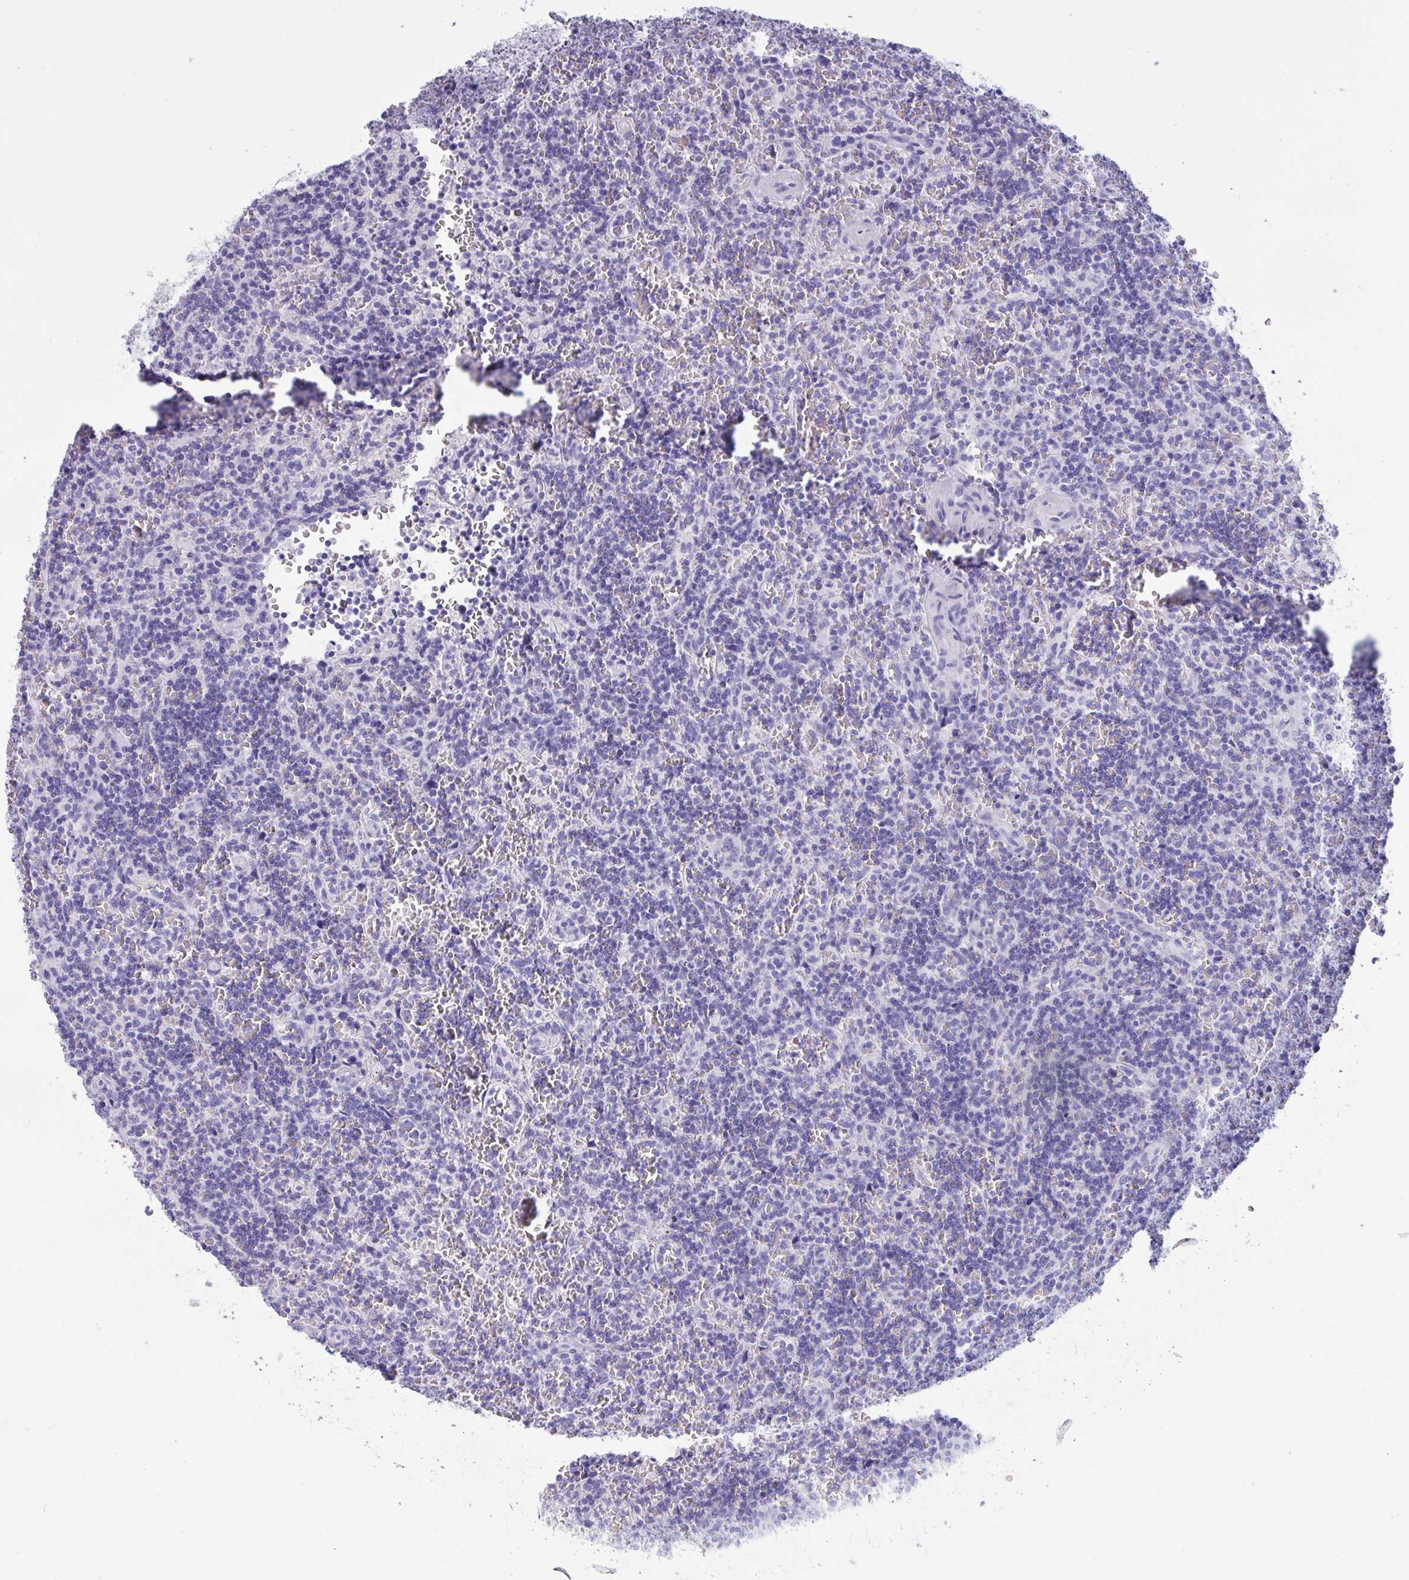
{"staining": {"intensity": "negative", "quantity": "none", "location": "none"}, "tissue": "lymphoma", "cell_type": "Tumor cells", "image_type": "cancer", "snomed": [{"axis": "morphology", "description": "Malignant lymphoma, non-Hodgkin's type, Low grade"}, {"axis": "topography", "description": "Spleen"}], "caption": "Immunohistochemistry (IHC) image of neoplastic tissue: low-grade malignant lymphoma, non-Hodgkin's type stained with DAB (3,3'-diaminobenzidine) demonstrates no significant protein positivity in tumor cells. Nuclei are stained in blue.", "gene": "TNNC1", "patient": {"sex": "male", "age": 73}}